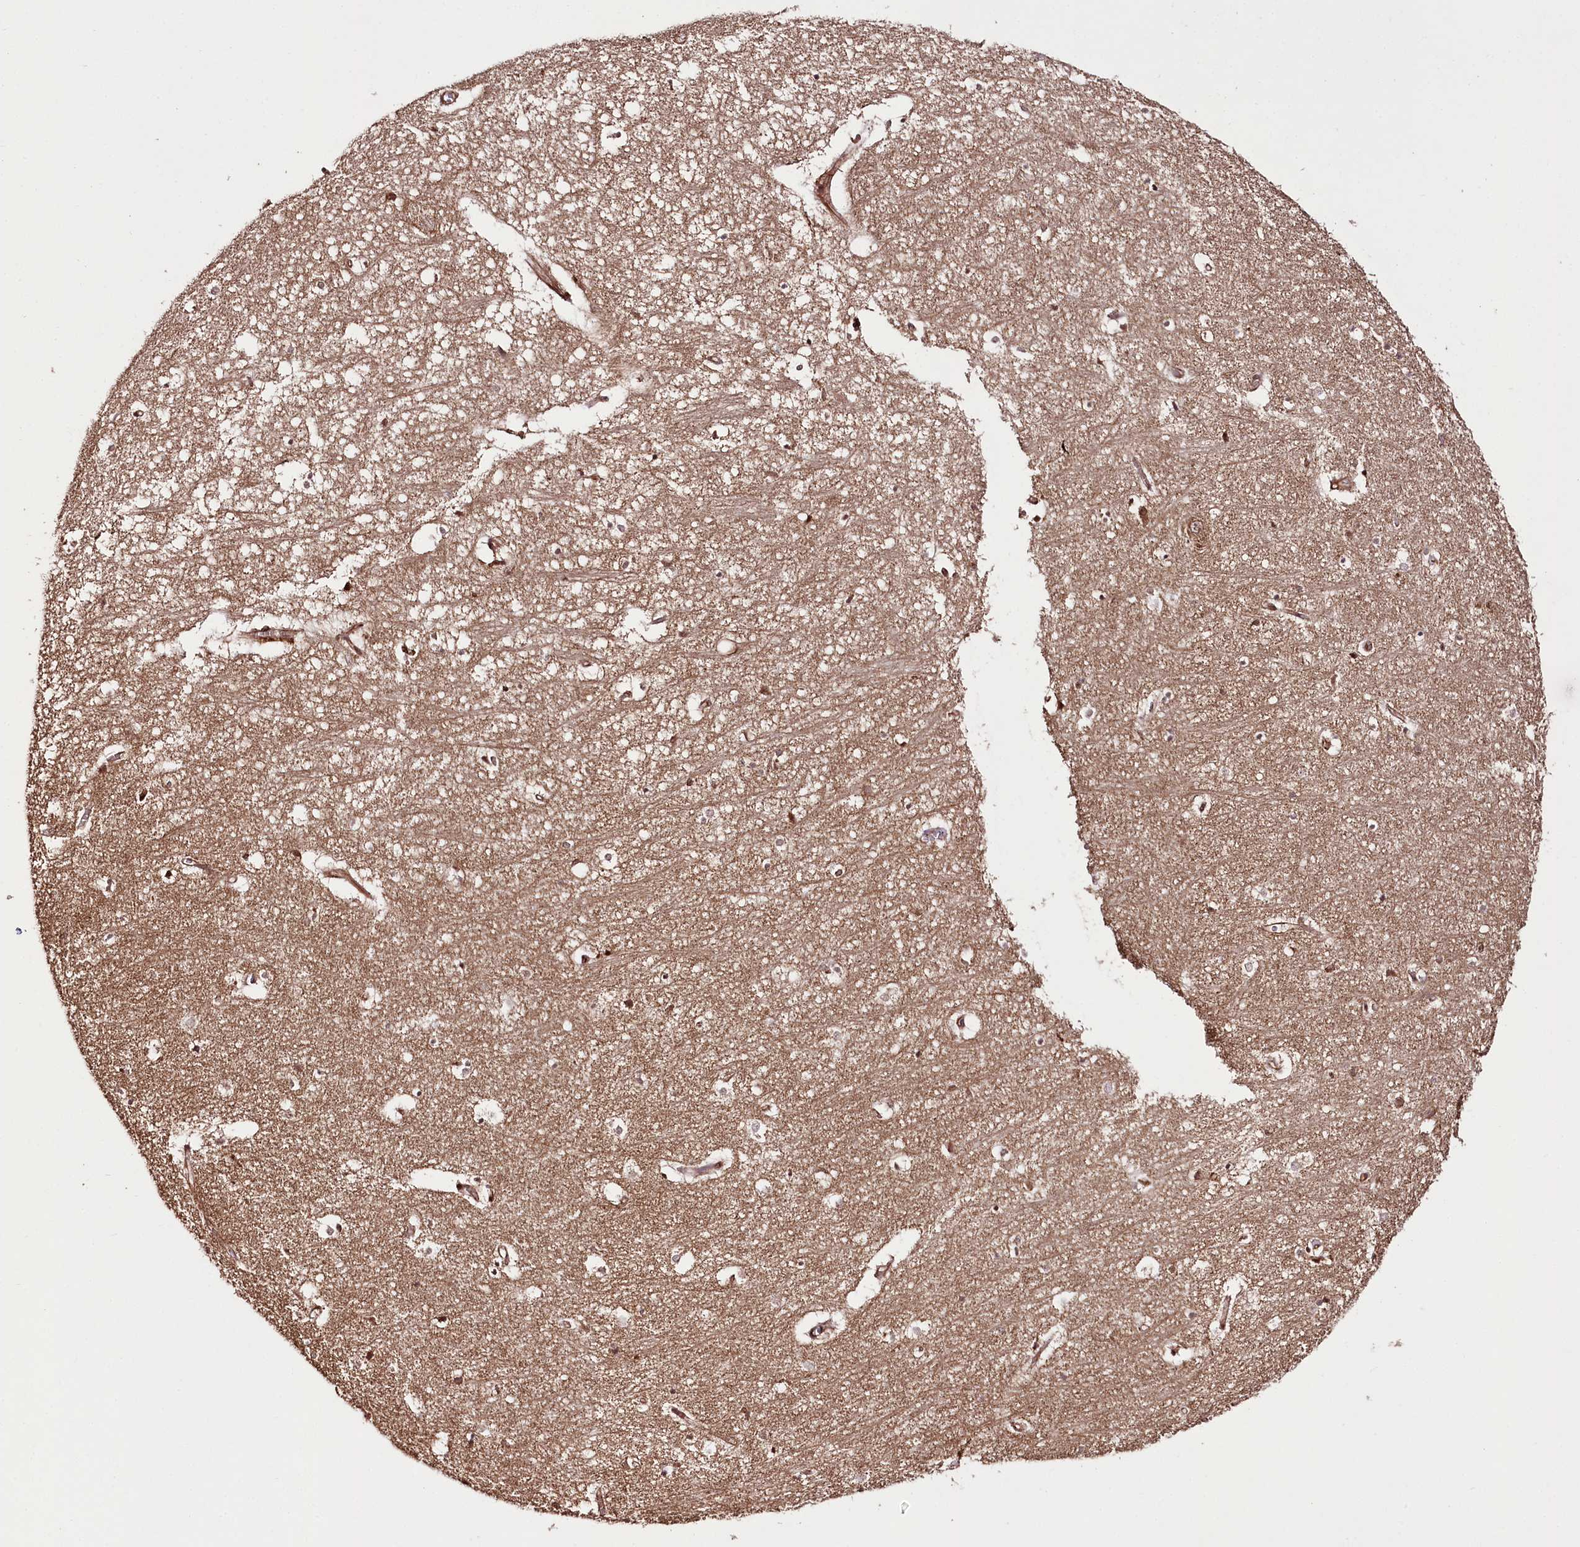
{"staining": {"intensity": "moderate", "quantity": "25%-75%", "location": "cytoplasmic/membranous"}, "tissue": "hippocampus", "cell_type": "Glial cells", "image_type": "normal", "snomed": [{"axis": "morphology", "description": "Normal tissue, NOS"}, {"axis": "topography", "description": "Hippocampus"}], "caption": "Protein staining demonstrates moderate cytoplasmic/membranous staining in about 25%-75% of glial cells in normal hippocampus.", "gene": "DHX29", "patient": {"sex": "female", "age": 64}}